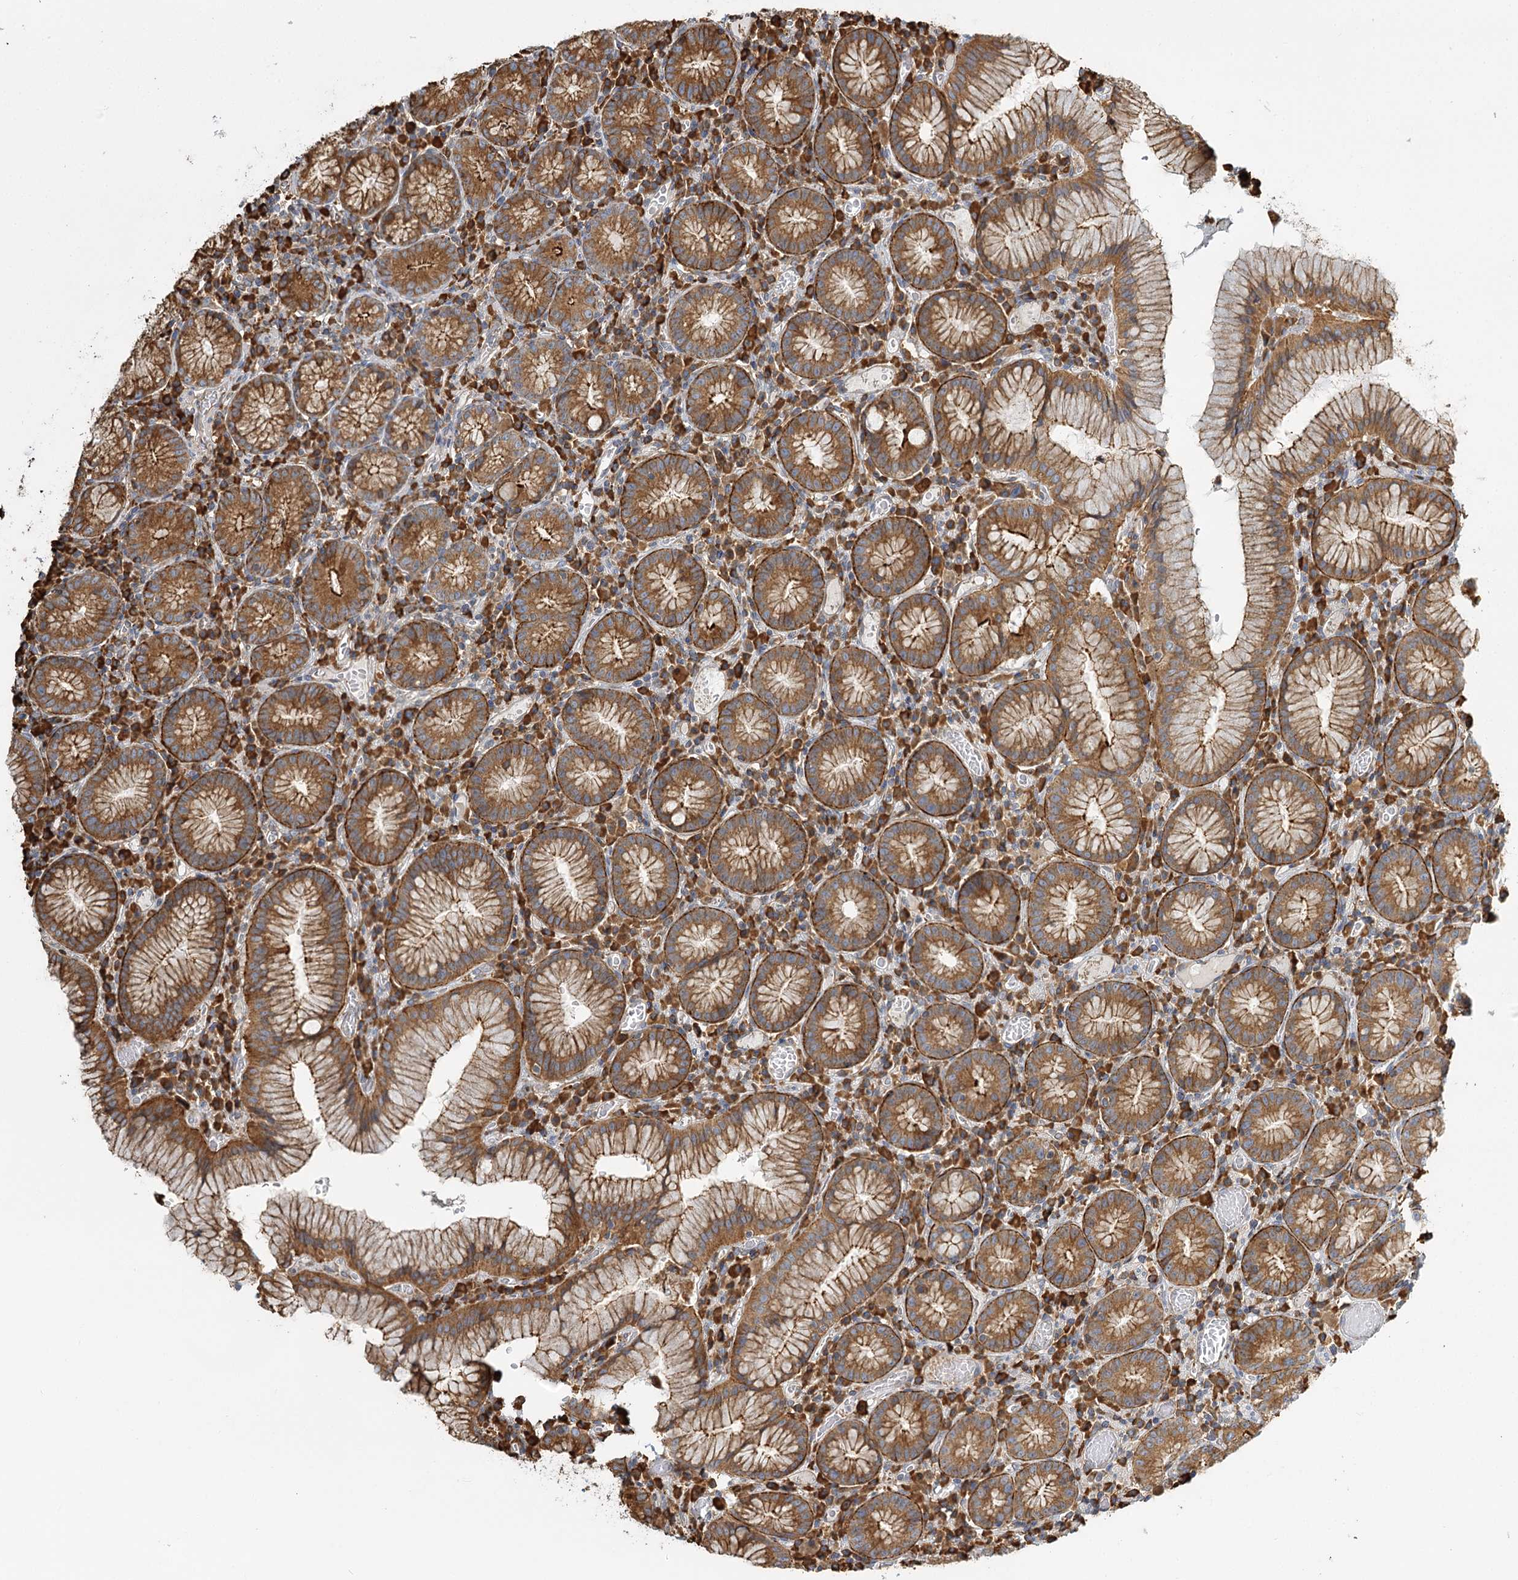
{"staining": {"intensity": "moderate", "quantity": ">75%", "location": "cytoplasmic/membranous"}, "tissue": "stomach", "cell_type": "Glandular cells", "image_type": "normal", "snomed": [{"axis": "morphology", "description": "Normal tissue, NOS"}, {"axis": "topography", "description": "Stomach"}], "caption": "Unremarkable stomach was stained to show a protein in brown. There is medium levels of moderate cytoplasmic/membranous positivity in about >75% of glandular cells.", "gene": "TAS1R1", "patient": {"sex": "male", "age": 55}}